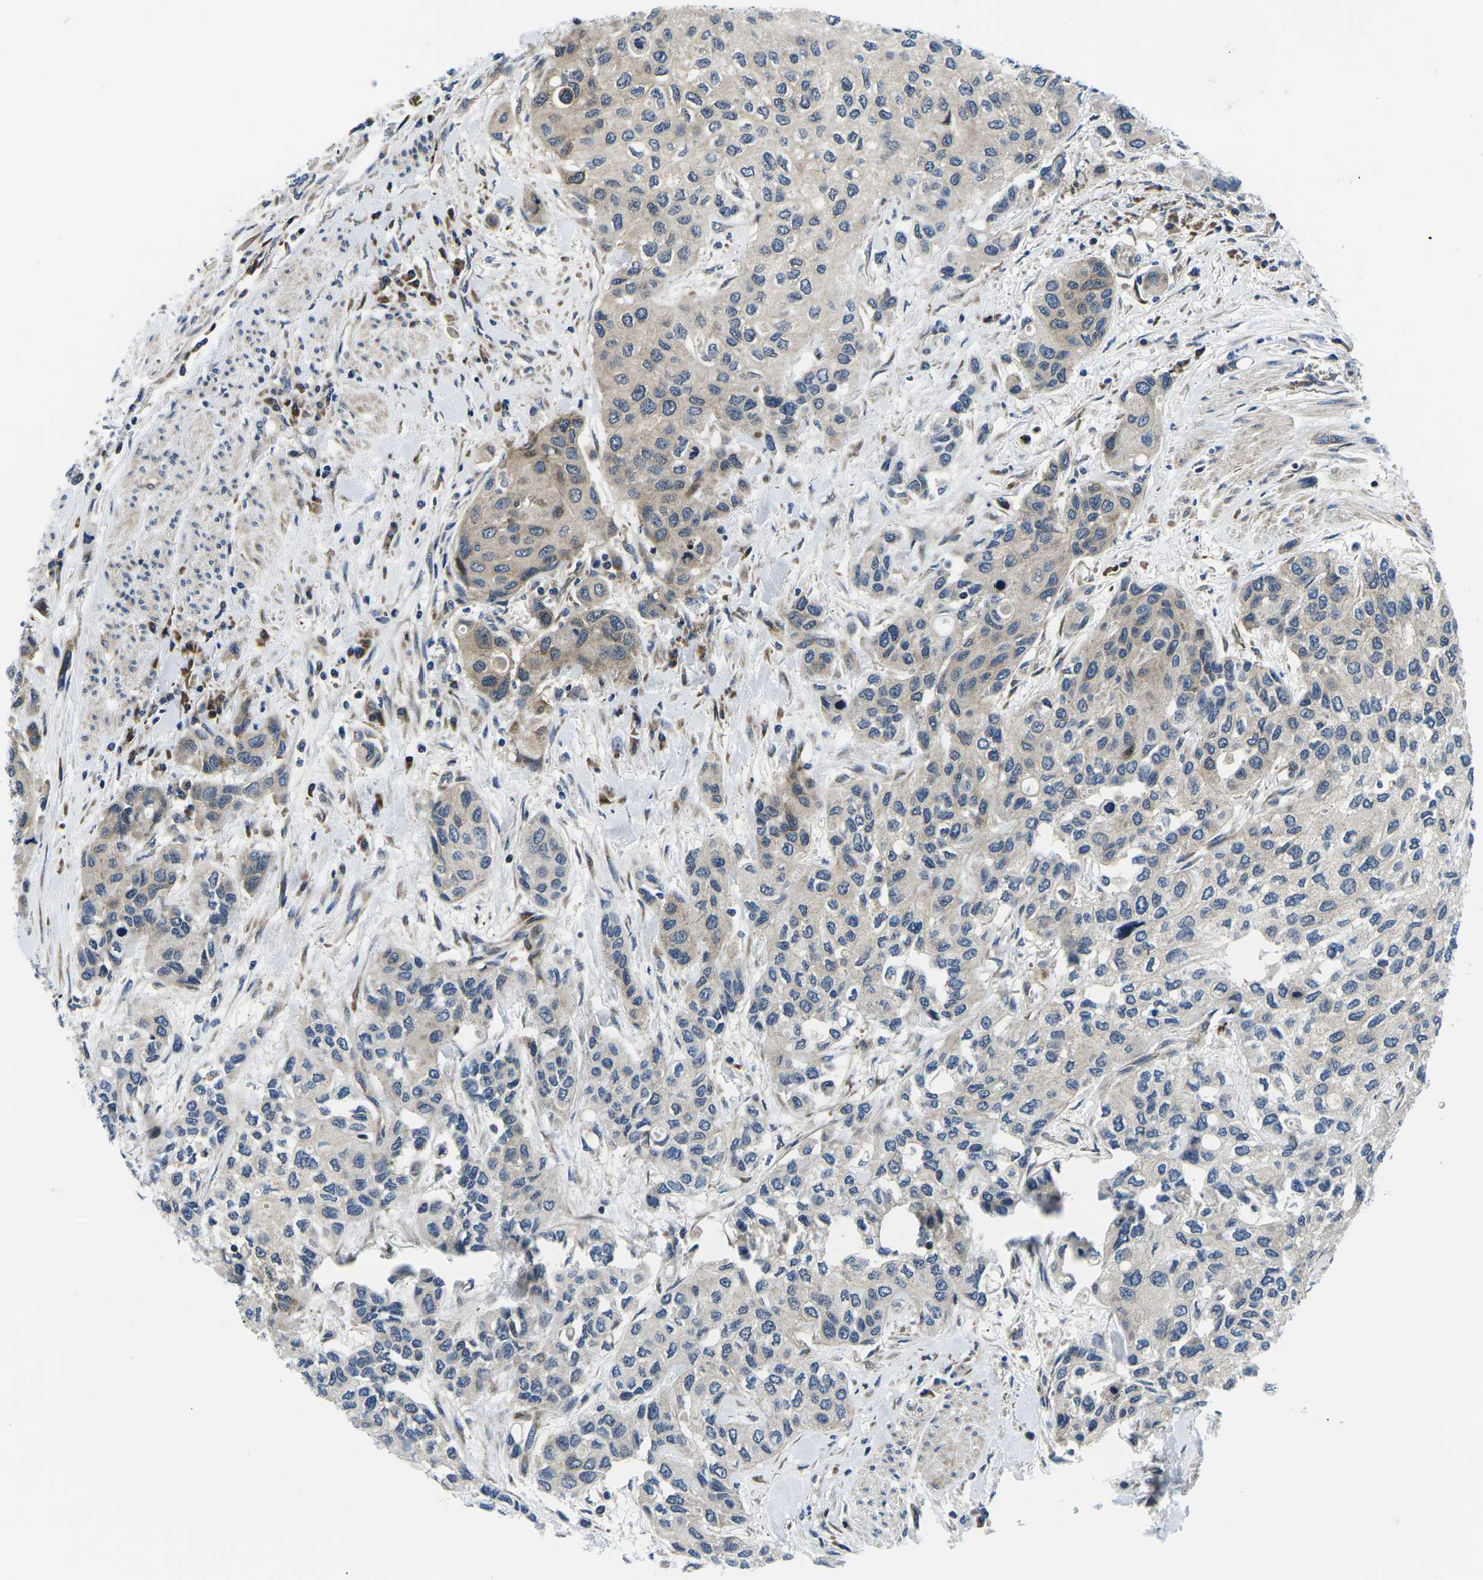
{"staining": {"intensity": "weak", "quantity": "<25%", "location": "cytoplasmic/membranous"}, "tissue": "urothelial cancer", "cell_type": "Tumor cells", "image_type": "cancer", "snomed": [{"axis": "morphology", "description": "Urothelial carcinoma, High grade"}, {"axis": "topography", "description": "Urinary bladder"}], "caption": "This histopathology image is of urothelial carcinoma (high-grade) stained with immunohistochemistry to label a protein in brown with the nuclei are counter-stained blue. There is no staining in tumor cells.", "gene": "EIF4E", "patient": {"sex": "female", "age": 56}}